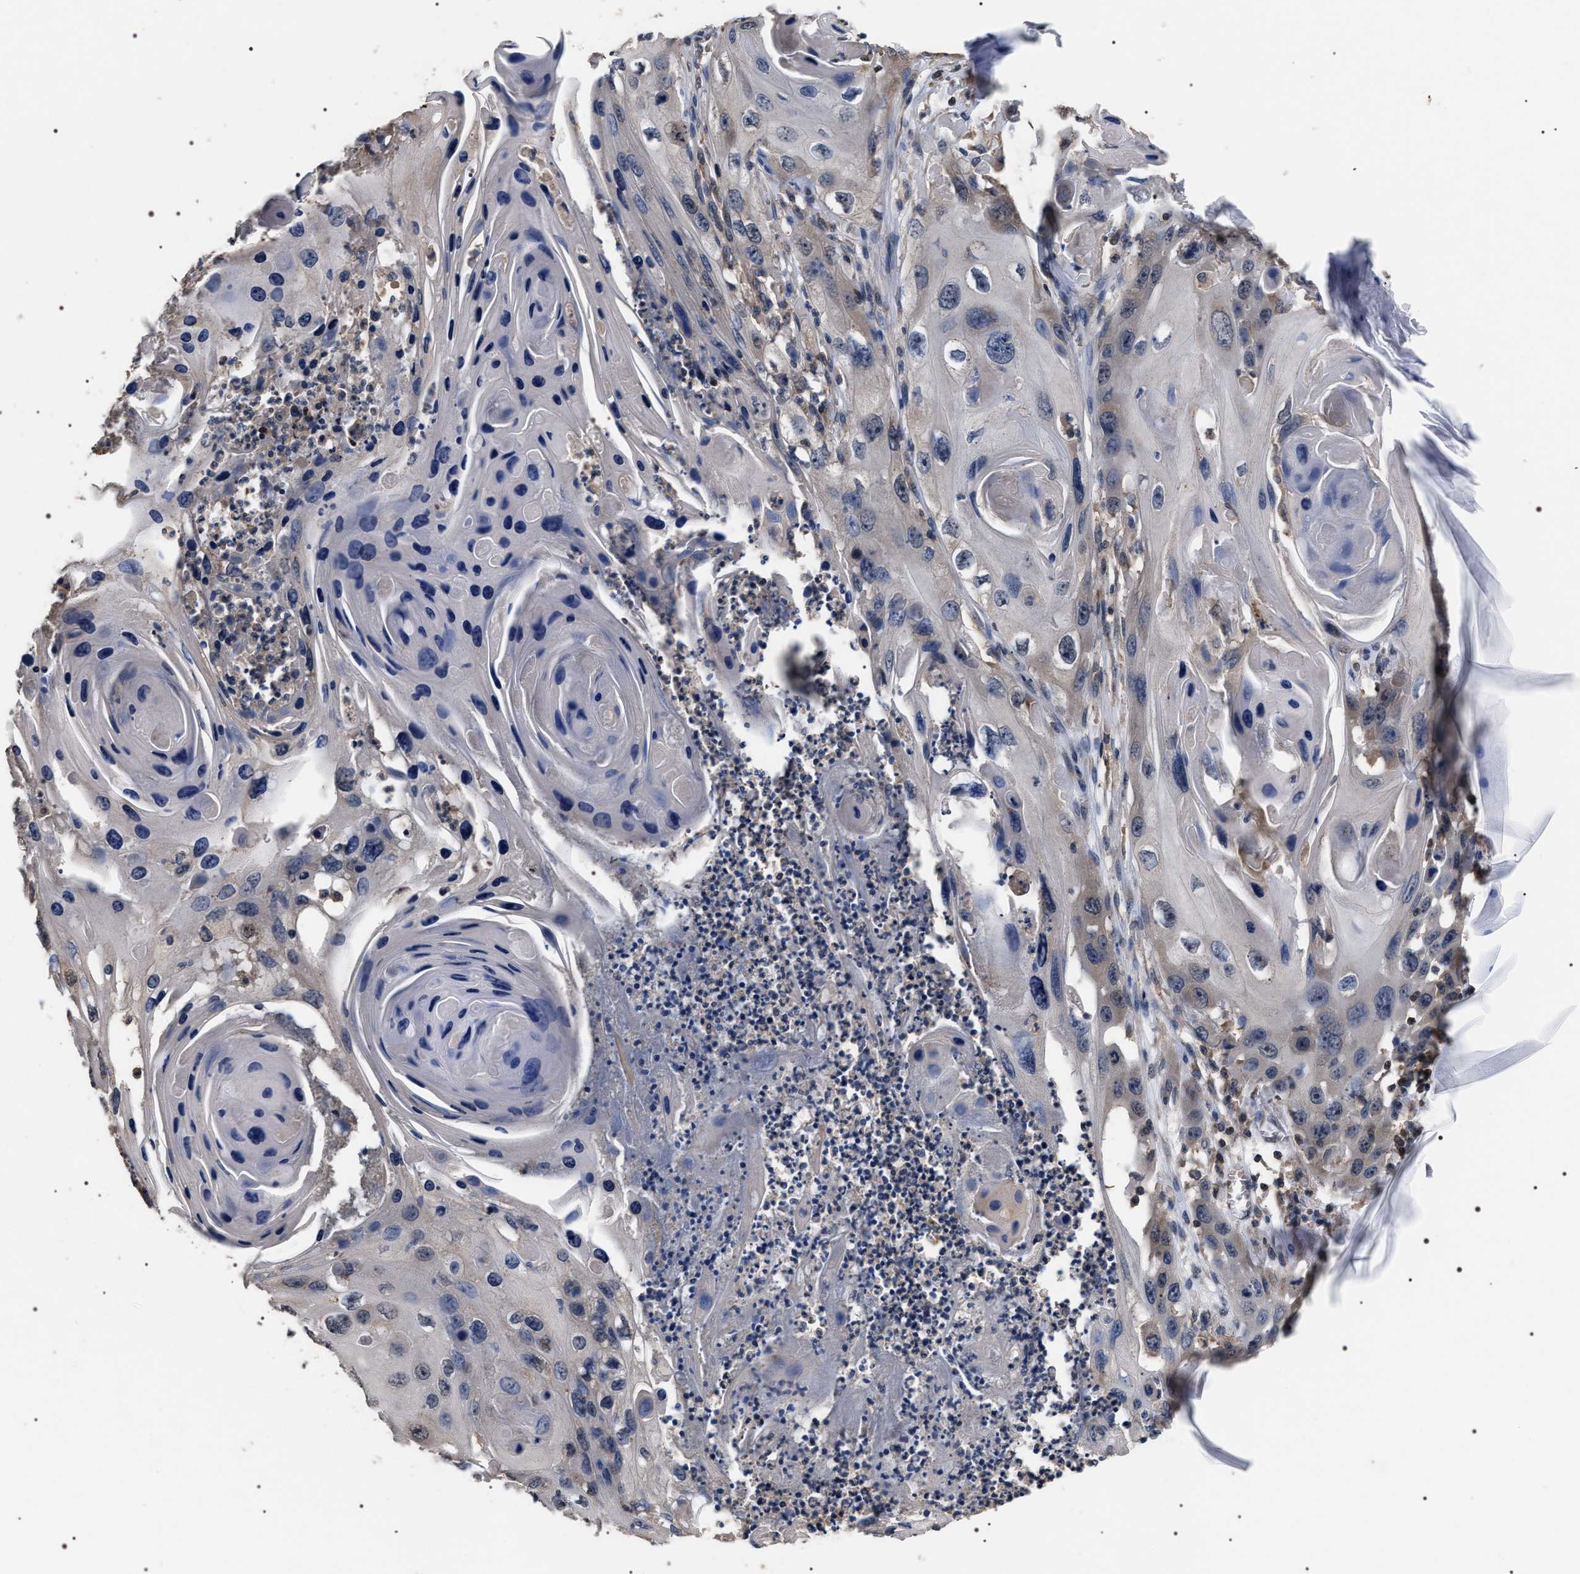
{"staining": {"intensity": "weak", "quantity": "<25%", "location": "cytoplasmic/membranous"}, "tissue": "skin cancer", "cell_type": "Tumor cells", "image_type": "cancer", "snomed": [{"axis": "morphology", "description": "Squamous cell carcinoma, NOS"}, {"axis": "topography", "description": "Skin"}], "caption": "Immunohistochemistry (IHC) photomicrograph of skin cancer stained for a protein (brown), which shows no positivity in tumor cells.", "gene": "UPF3A", "patient": {"sex": "male", "age": 55}}